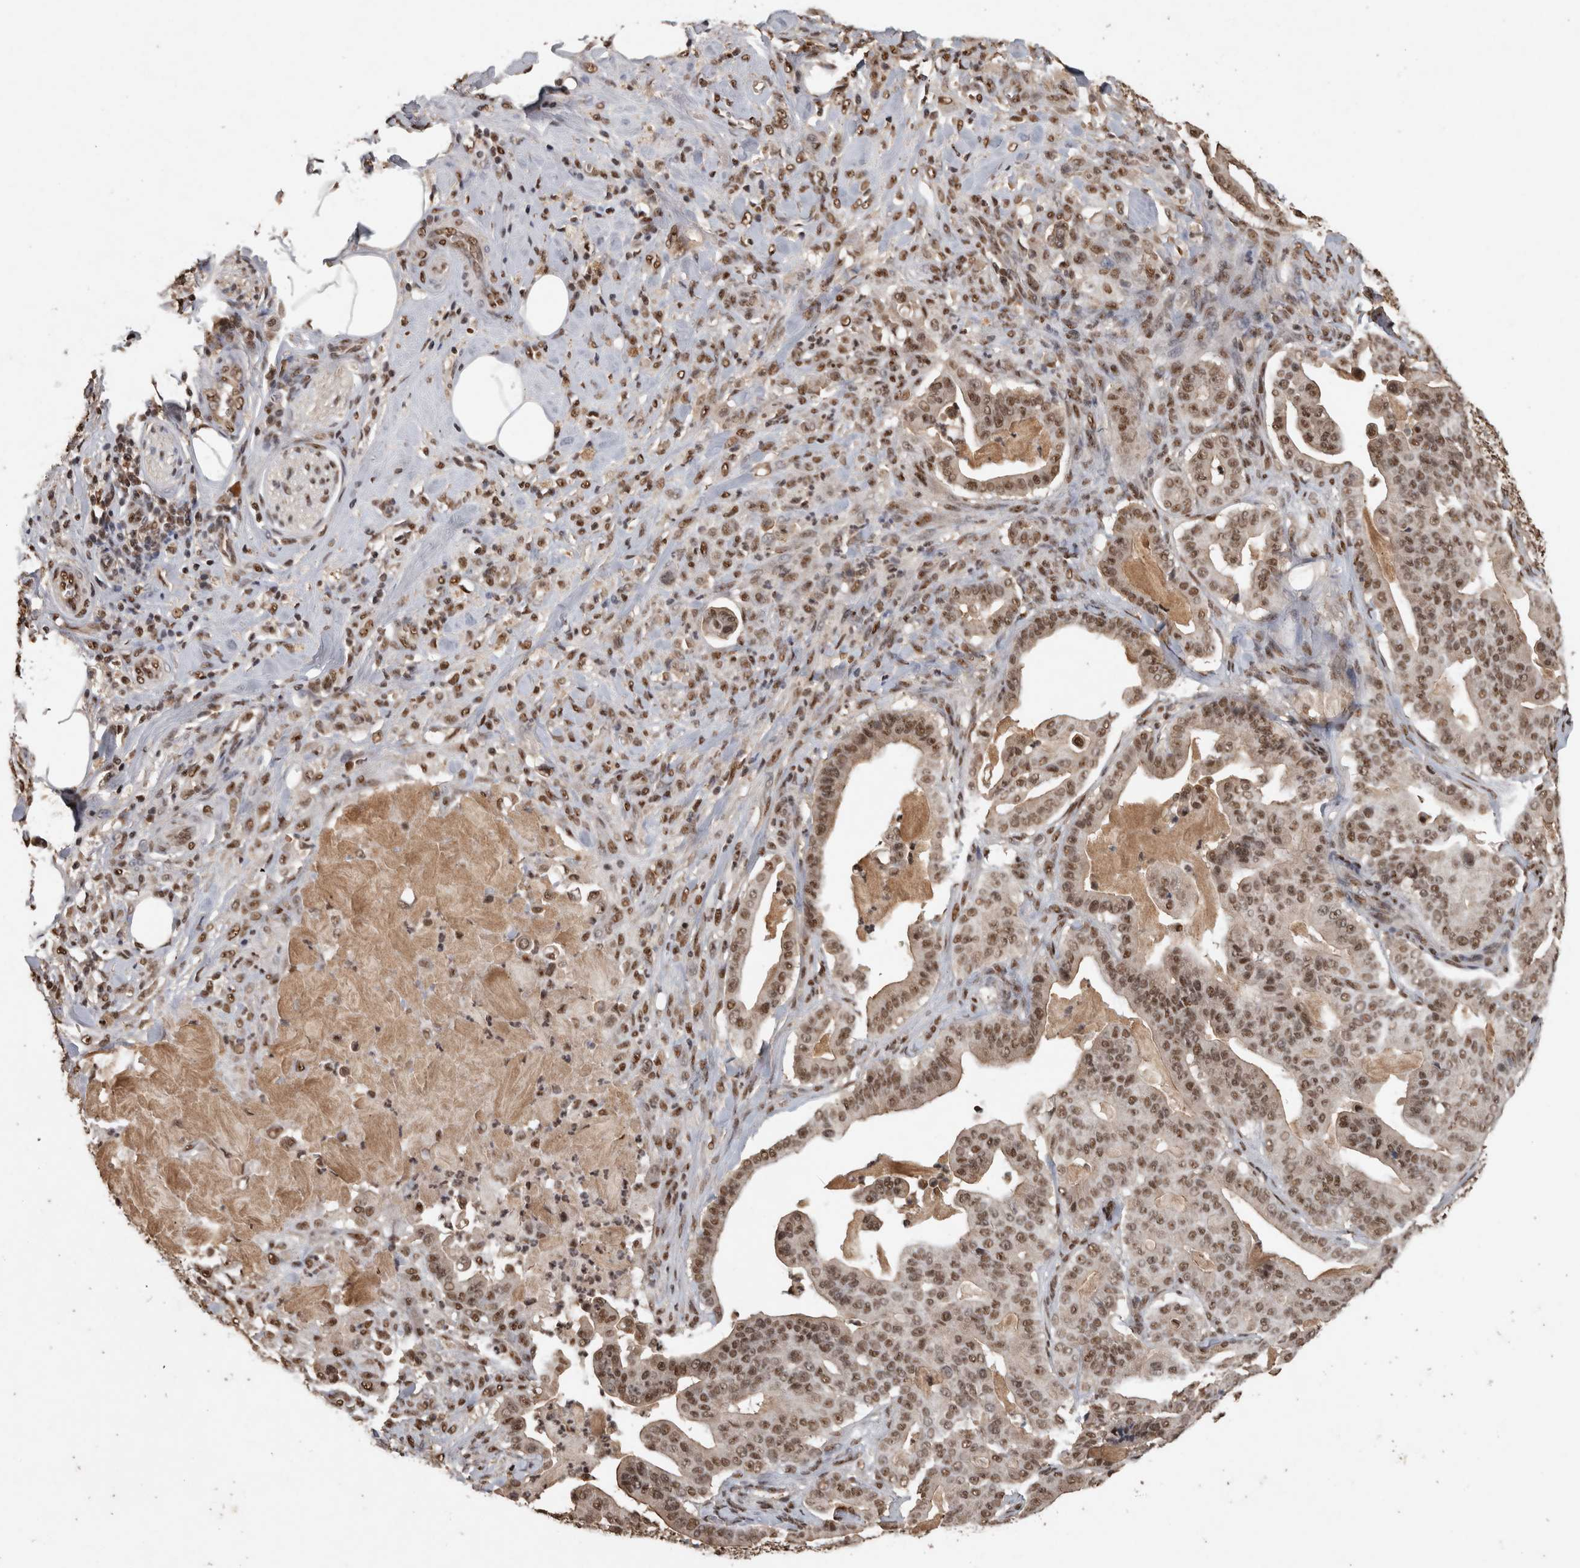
{"staining": {"intensity": "moderate", "quantity": ">75%", "location": "nuclear"}, "tissue": "pancreatic cancer", "cell_type": "Tumor cells", "image_type": "cancer", "snomed": [{"axis": "morphology", "description": "Adenocarcinoma, NOS"}, {"axis": "topography", "description": "Pancreas"}], "caption": "Immunohistochemistry (IHC) staining of pancreatic adenocarcinoma, which shows medium levels of moderate nuclear staining in about >75% of tumor cells indicating moderate nuclear protein positivity. The staining was performed using DAB (3,3'-diaminobenzidine) (brown) for protein detection and nuclei were counterstained in hematoxylin (blue).", "gene": "RAD50", "patient": {"sex": "male", "age": 63}}